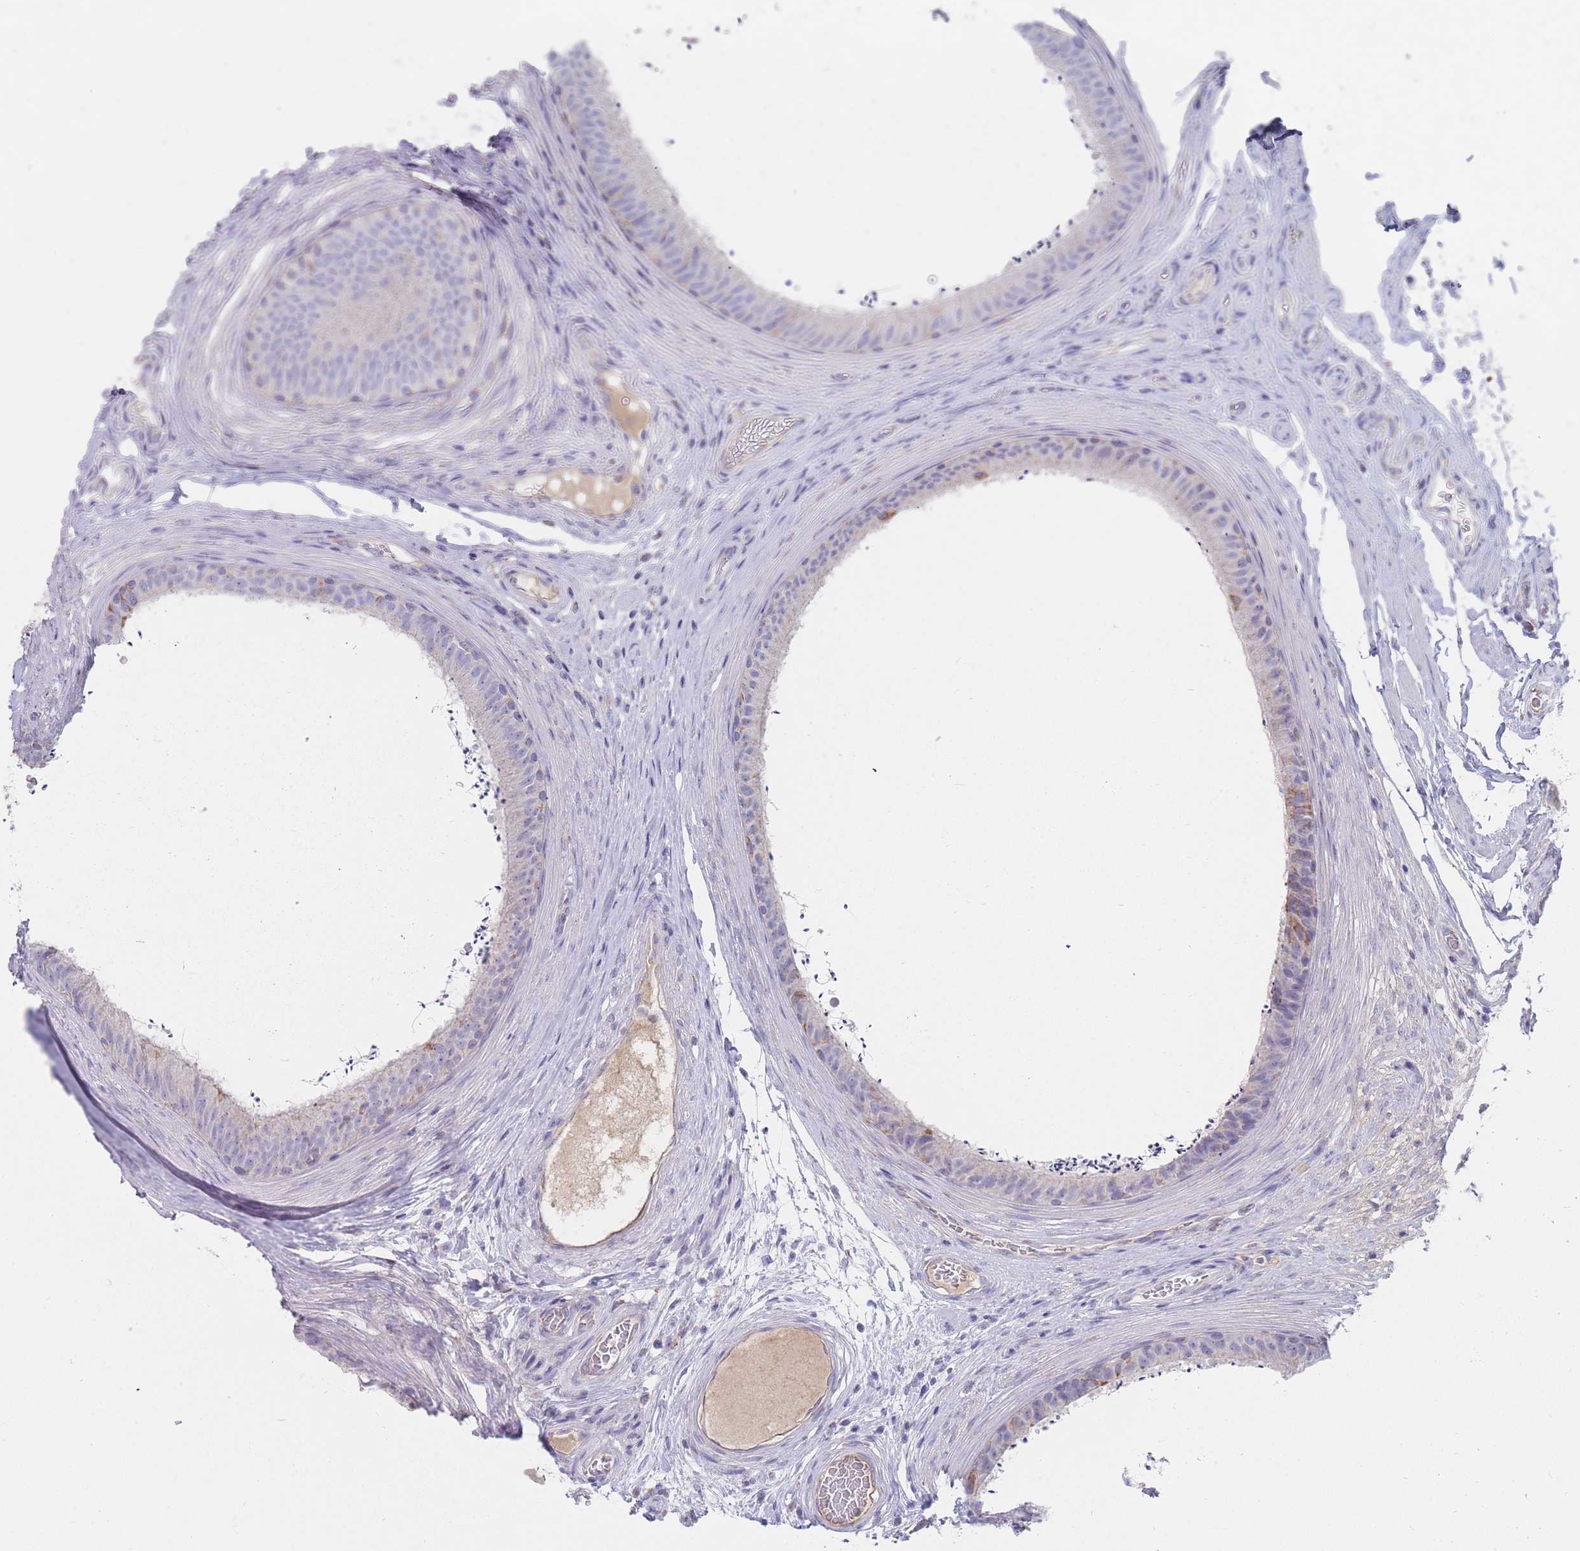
{"staining": {"intensity": "moderate", "quantity": "<25%", "location": "cytoplasmic/membranous"}, "tissue": "epididymis", "cell_type": "Glandular cells", "image_type": "normal", "snomed": [{"axis": "morphology", "description": "Normal tissue, NOS"}, {"axis": "topography", "description": "Testis"}, {"axis": "topography", "description": "Epididymis"}], "caption": "Immunohistochemistry histopathology image of benign epididymis: human epididymis stained using immunohistochemistry (IHC) exhibits low levels of moderate protein expression localized specifically in the cytoplasmic/membranous of glandular cells, appearing as a cytoplasmic/membranous brown color.", "gene": "MRPS14", "patient": {"sex": "male", "age": 41}}